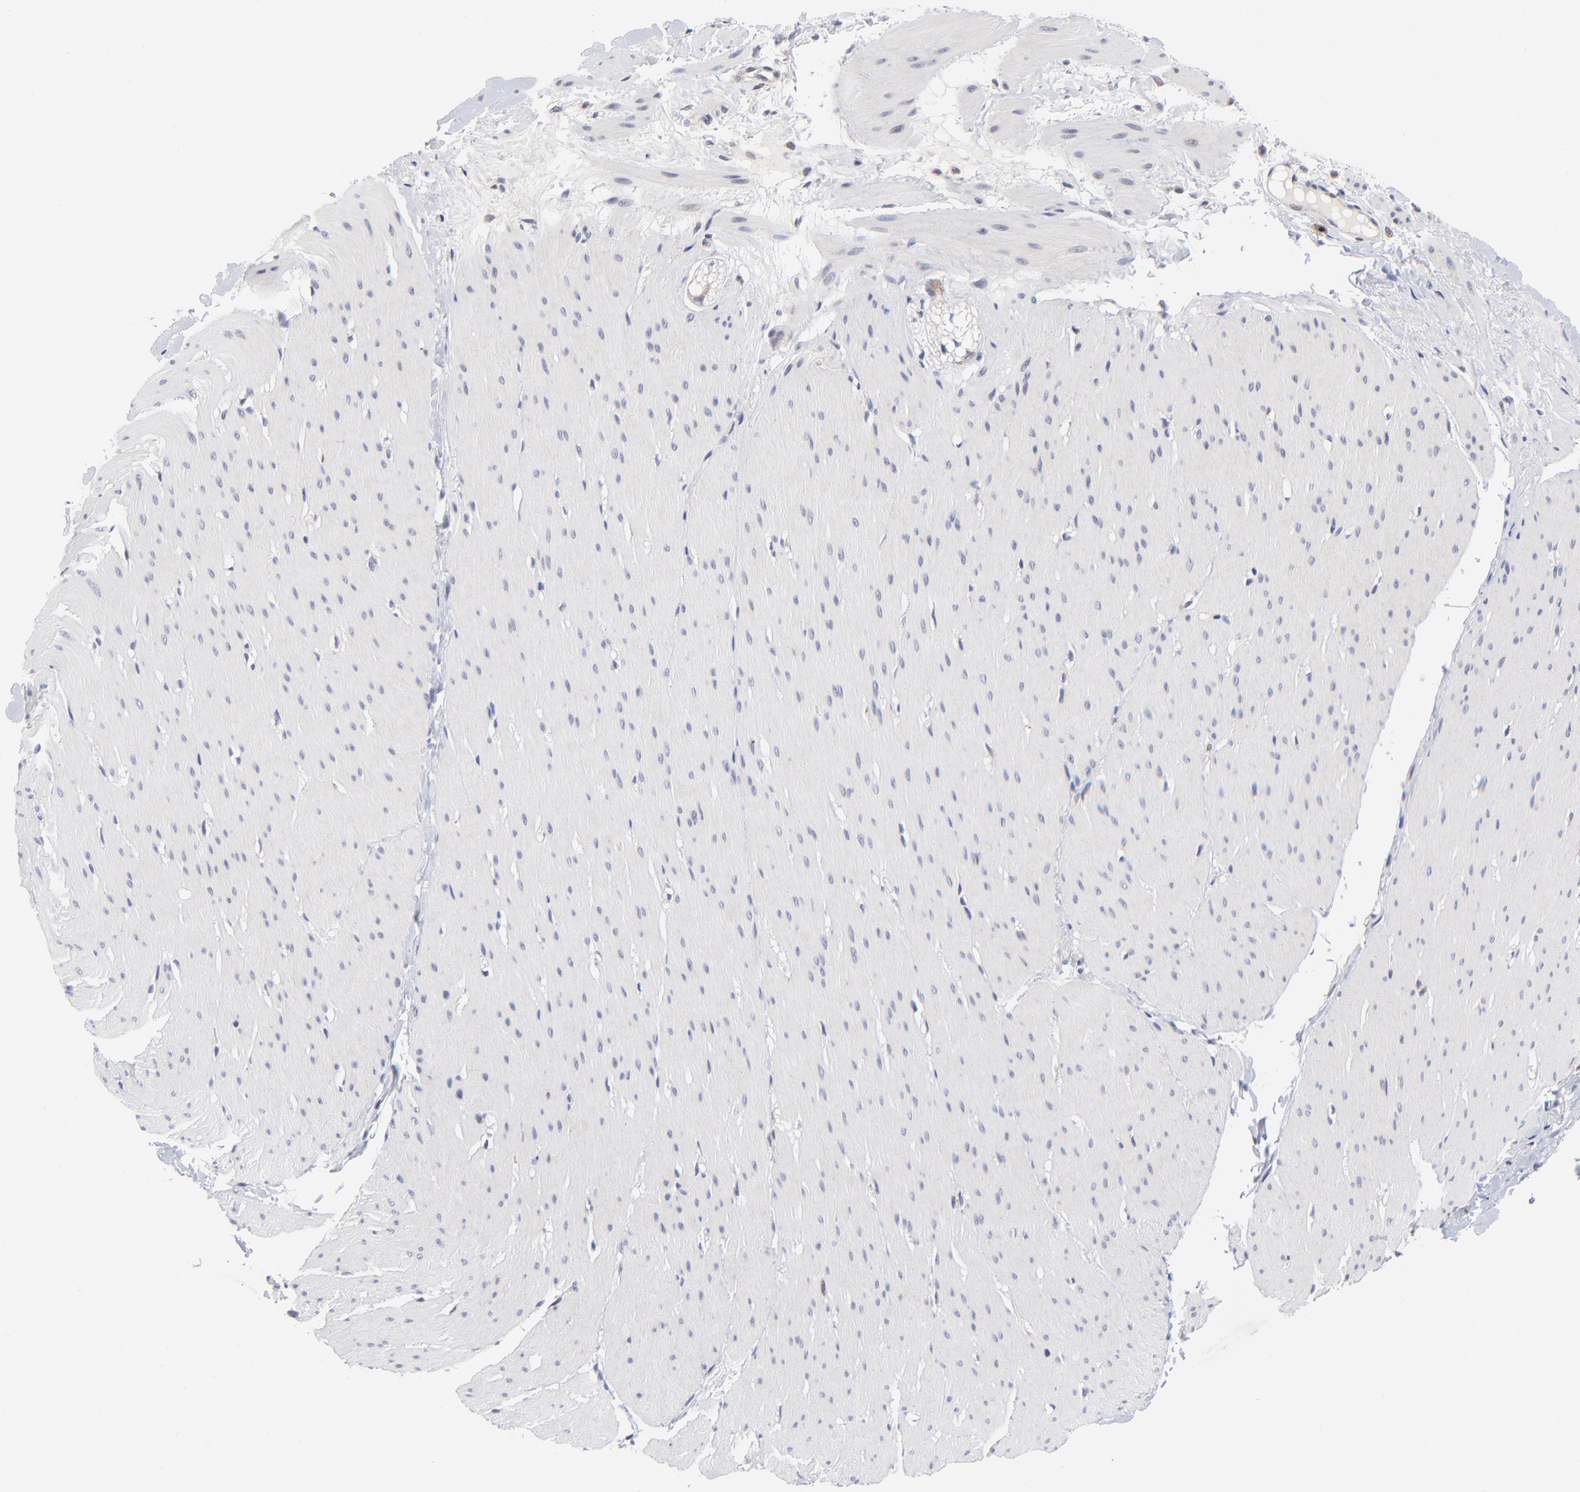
{"staining": {"intensity": "negative", "quantity": "none", "location": "none"}, "tissue": "smooth muscle", "cell_type": "Smooth muscle cells", "image_type": "normal", "snomed": [{"axis": "morphology", "description": "Normal tissue, NOS"}, {"axis": "topography", "description": "Smooth muscle"}, {"axis": "topography", "description": "Colon"}], "caption": "A high-resolution histopathology image shows immunohistochemistry (IHC) staining of unremarkable smooth muscle, which reveals no significant positivity in smooth muscle cells. (Brightfield microscopy of DAB immunohistochemistry at high magnification).", "gene": "FBXL12", "patient": {"sex": "male", "age": 67}}